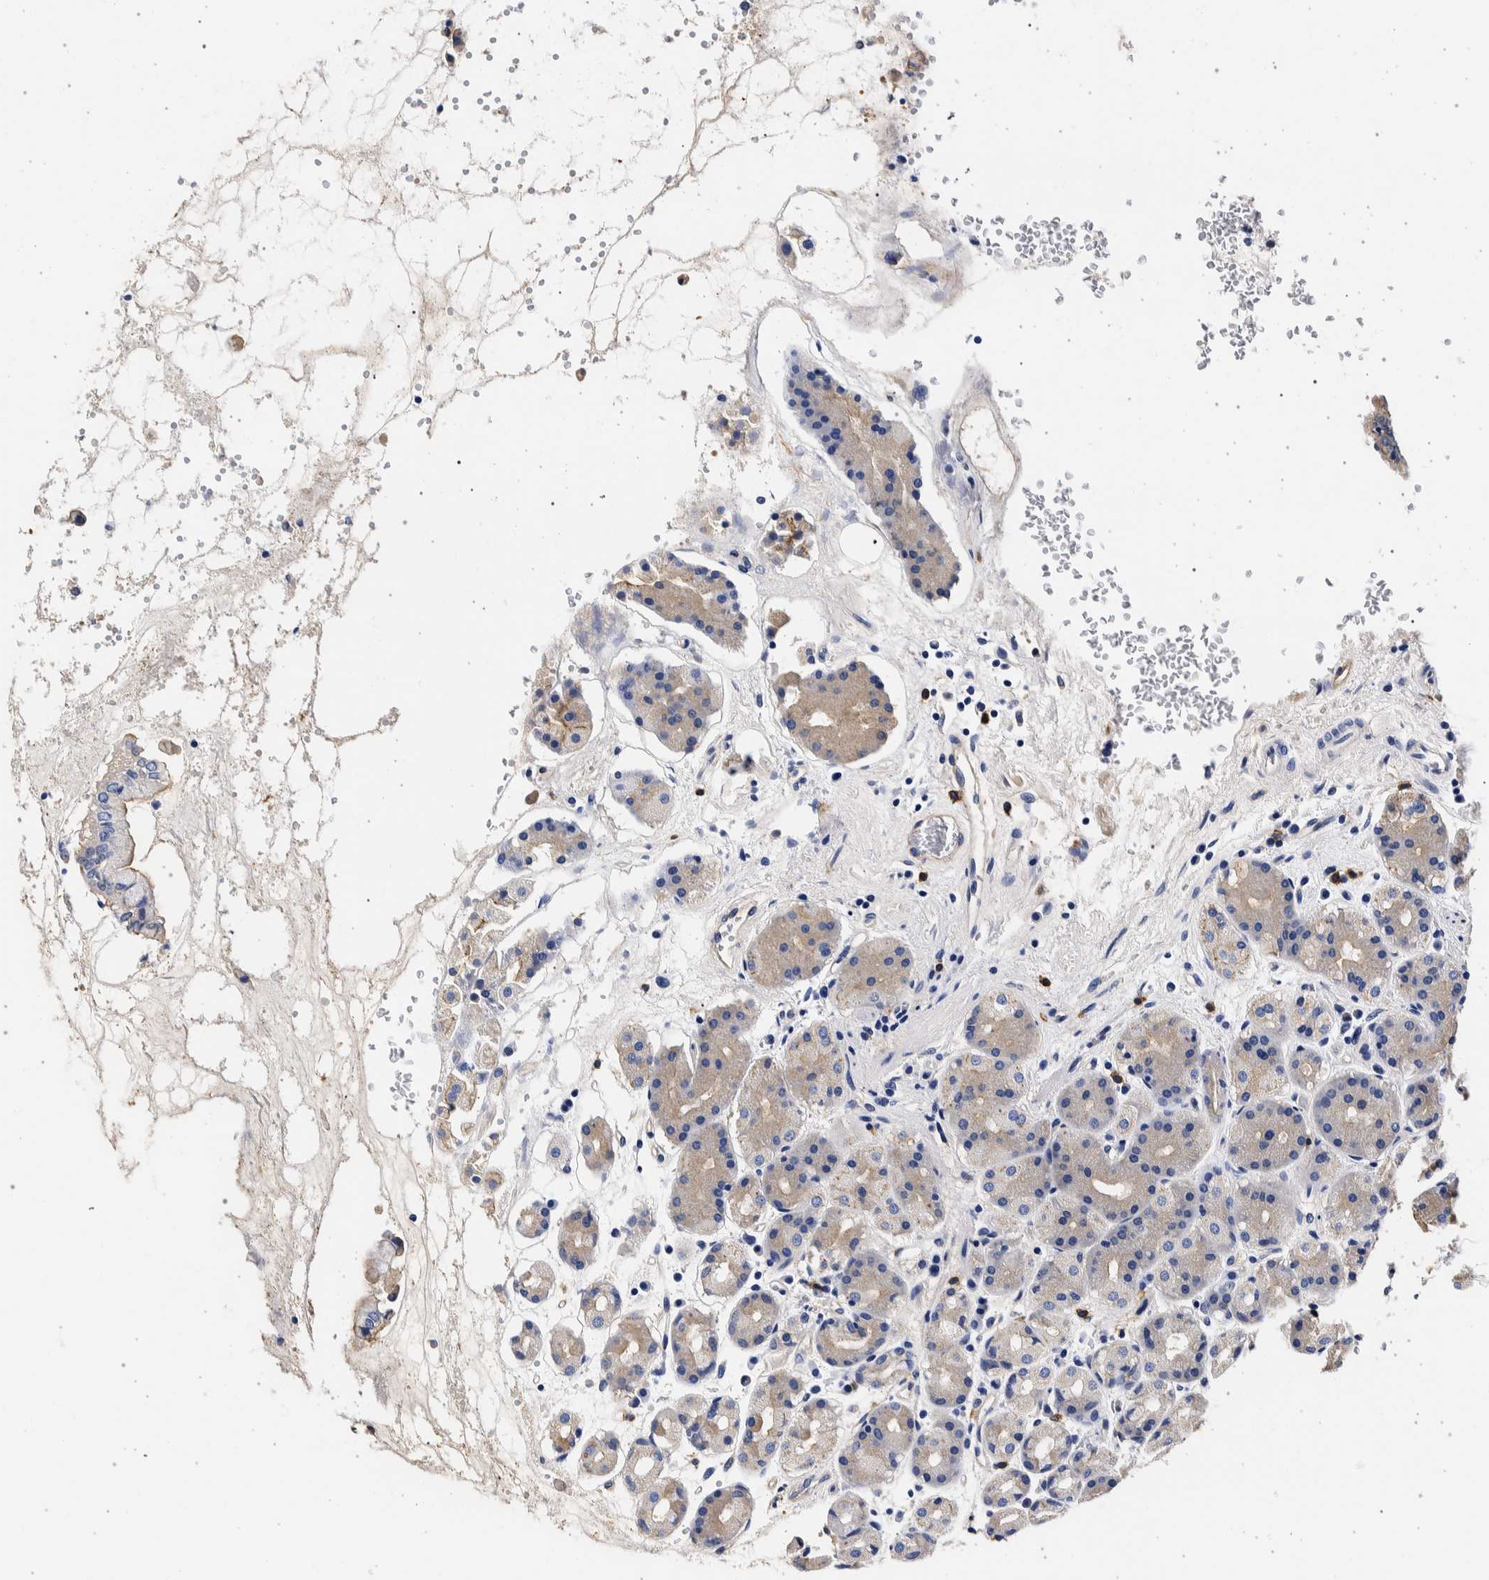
{"staining": {"intensity": "weak", "quantity": "<25%", "location": "cytoplasmic/membranous"}, "tissue": "stomach", "cell_type": "Glandular cells", "image_type": "normal", "snomed": [{"axis": "morphology", "description": "Normal tissue, NOS"}, {"axis": "topography", "description": "Stomach"}, {"axis": "topography", "description": "Stomach, lower"}], "caption": "Micrograph shows no significant protein staining in glandular cells of unremarkable stomach.", "gene": "NIBAN2", "patient": {"sex": "female", "age": 56}}